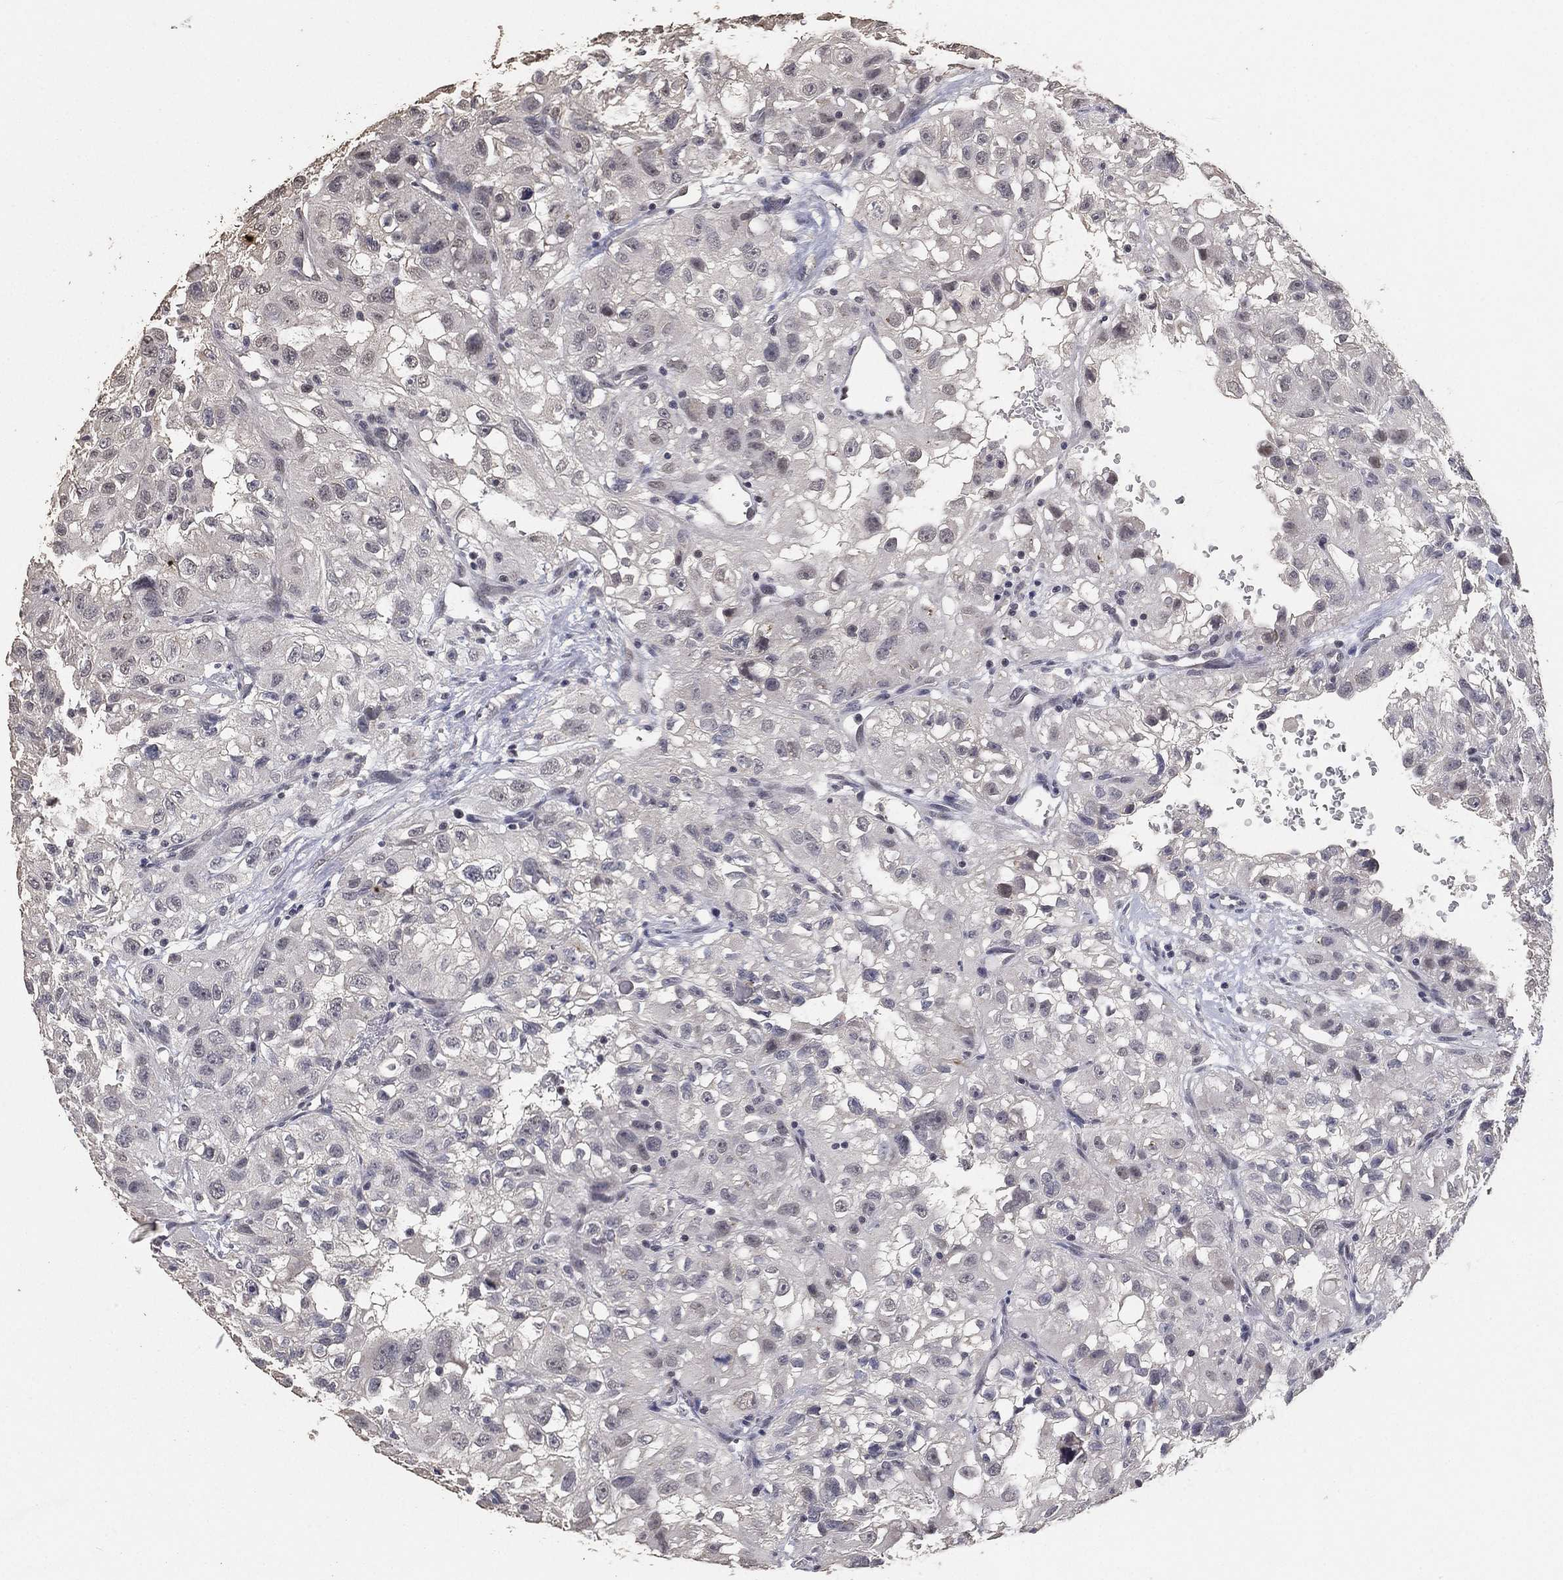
{"staining": {"intensity": "negative", "quantity": "none", "location": "none"}, "tissue": "renal cancer", "cell_type": "Tumor cells", "image_type": "cancer", "snomed": [{"axis": "morphology", "description": "Adenocarcinoma, NOS"}, {"axis": "topography", "description": "Kidney"}], "caption": "IHC micrograph of adenocarcinoma (renal) stained for a protein (brown), which exhibits no expression in tumor cells. The staining is performed using DAB brown chromogen with nuclei counter-stained in using hematoxylin.", "gene": "DSG1", "patient": {"sex": "male", "age": 64}}